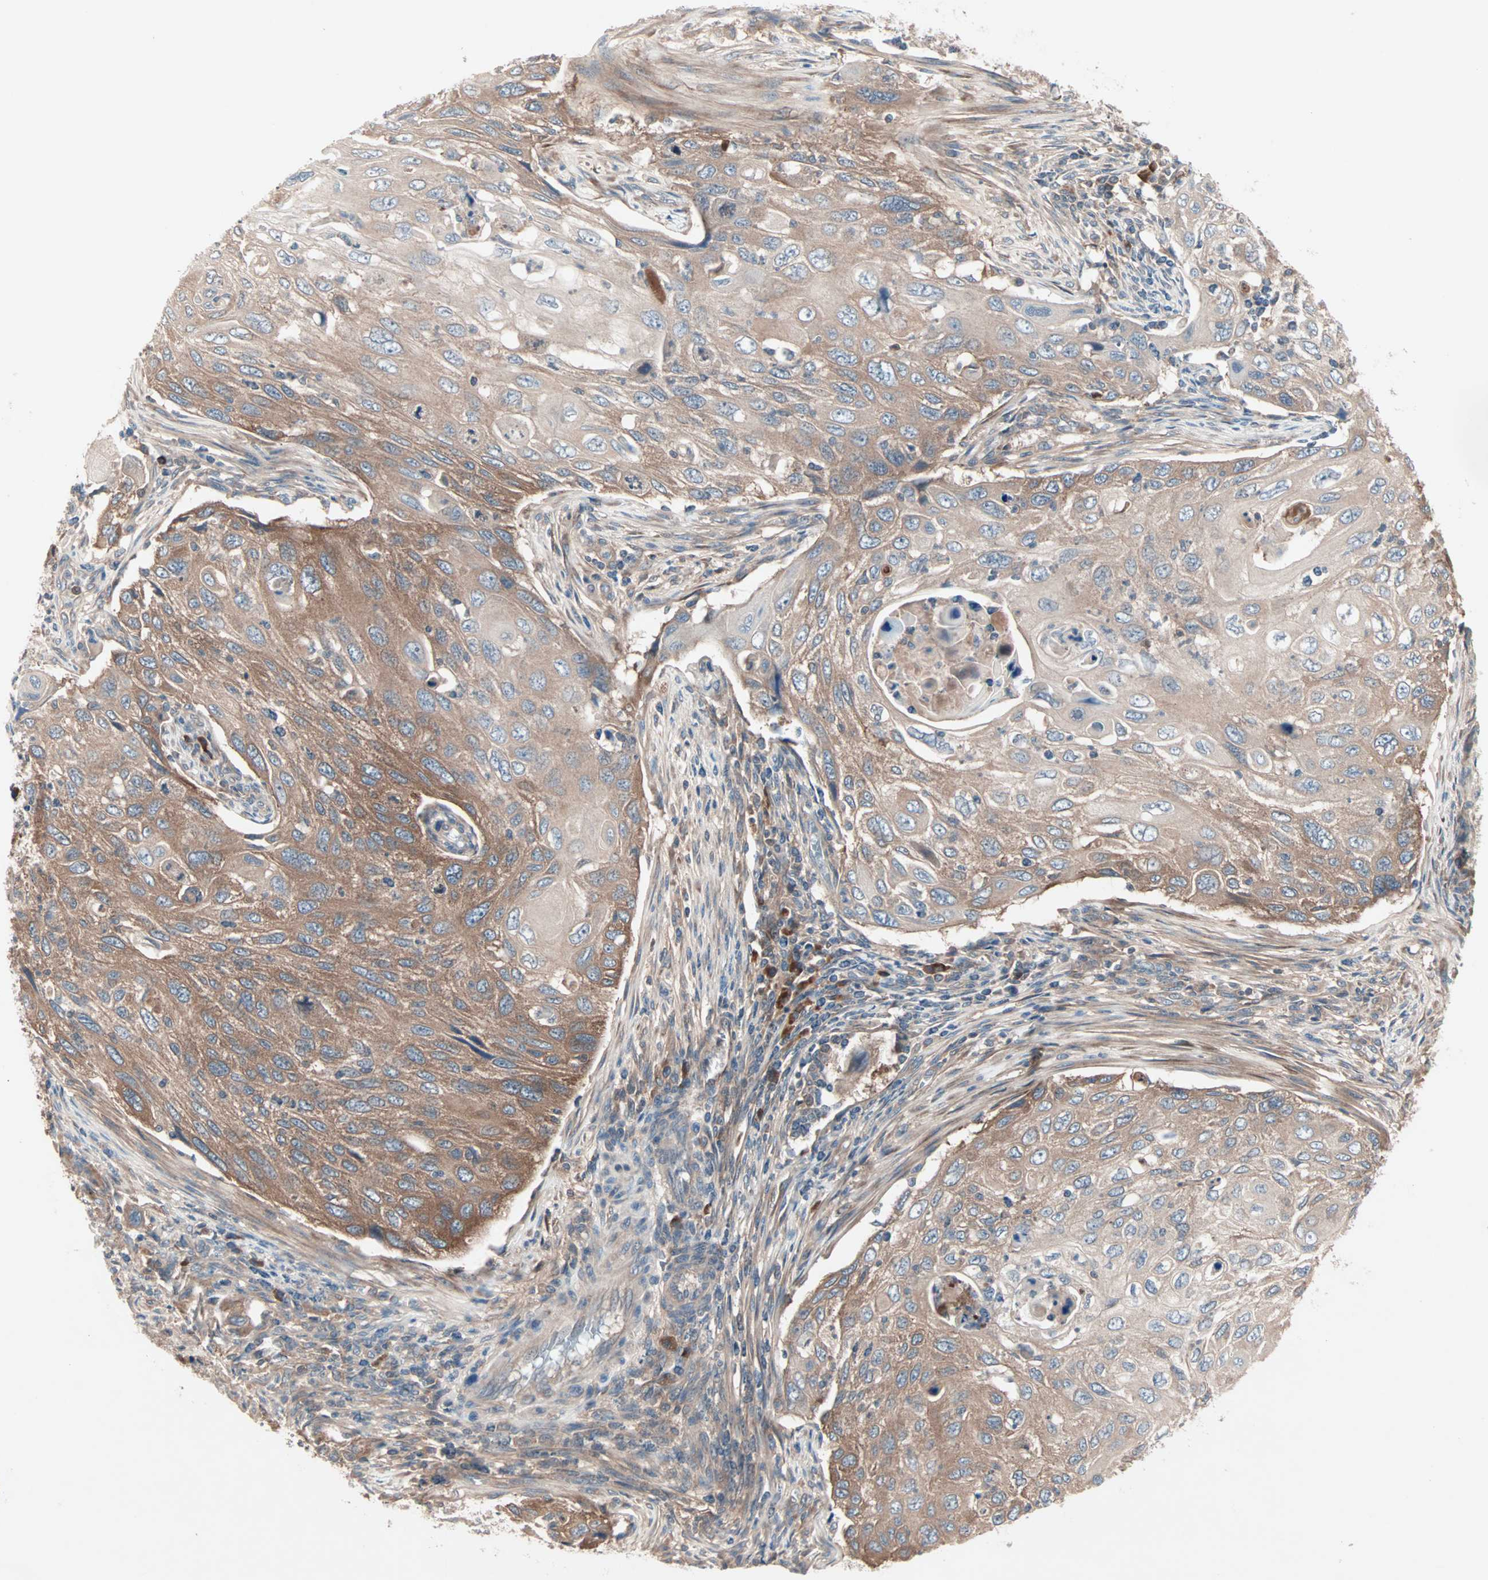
{"staining": {"intensity": "moderate", "quantity": ">75%", "location": "cytoplasmic/membranous"}, "tissue": "cervical cancer", "cell_type": "Tumor cells", "image_type": "cancer", "snomed": [{"axis": "morphology", "description": "Squamous cell carcinoma, NOS"}, {"axis": "topography", "description": "Cervix"}], "caption": "Tumor cells show moderate cytoplasmic/membranous staining in approximately >75% of cells in cervical cancer (squamous cell carcinoma). Ihc stains the protein in brown and the nuclei are stained blue.", "gene": "CAD", "patient": {"sex": "female", "age": 70}}